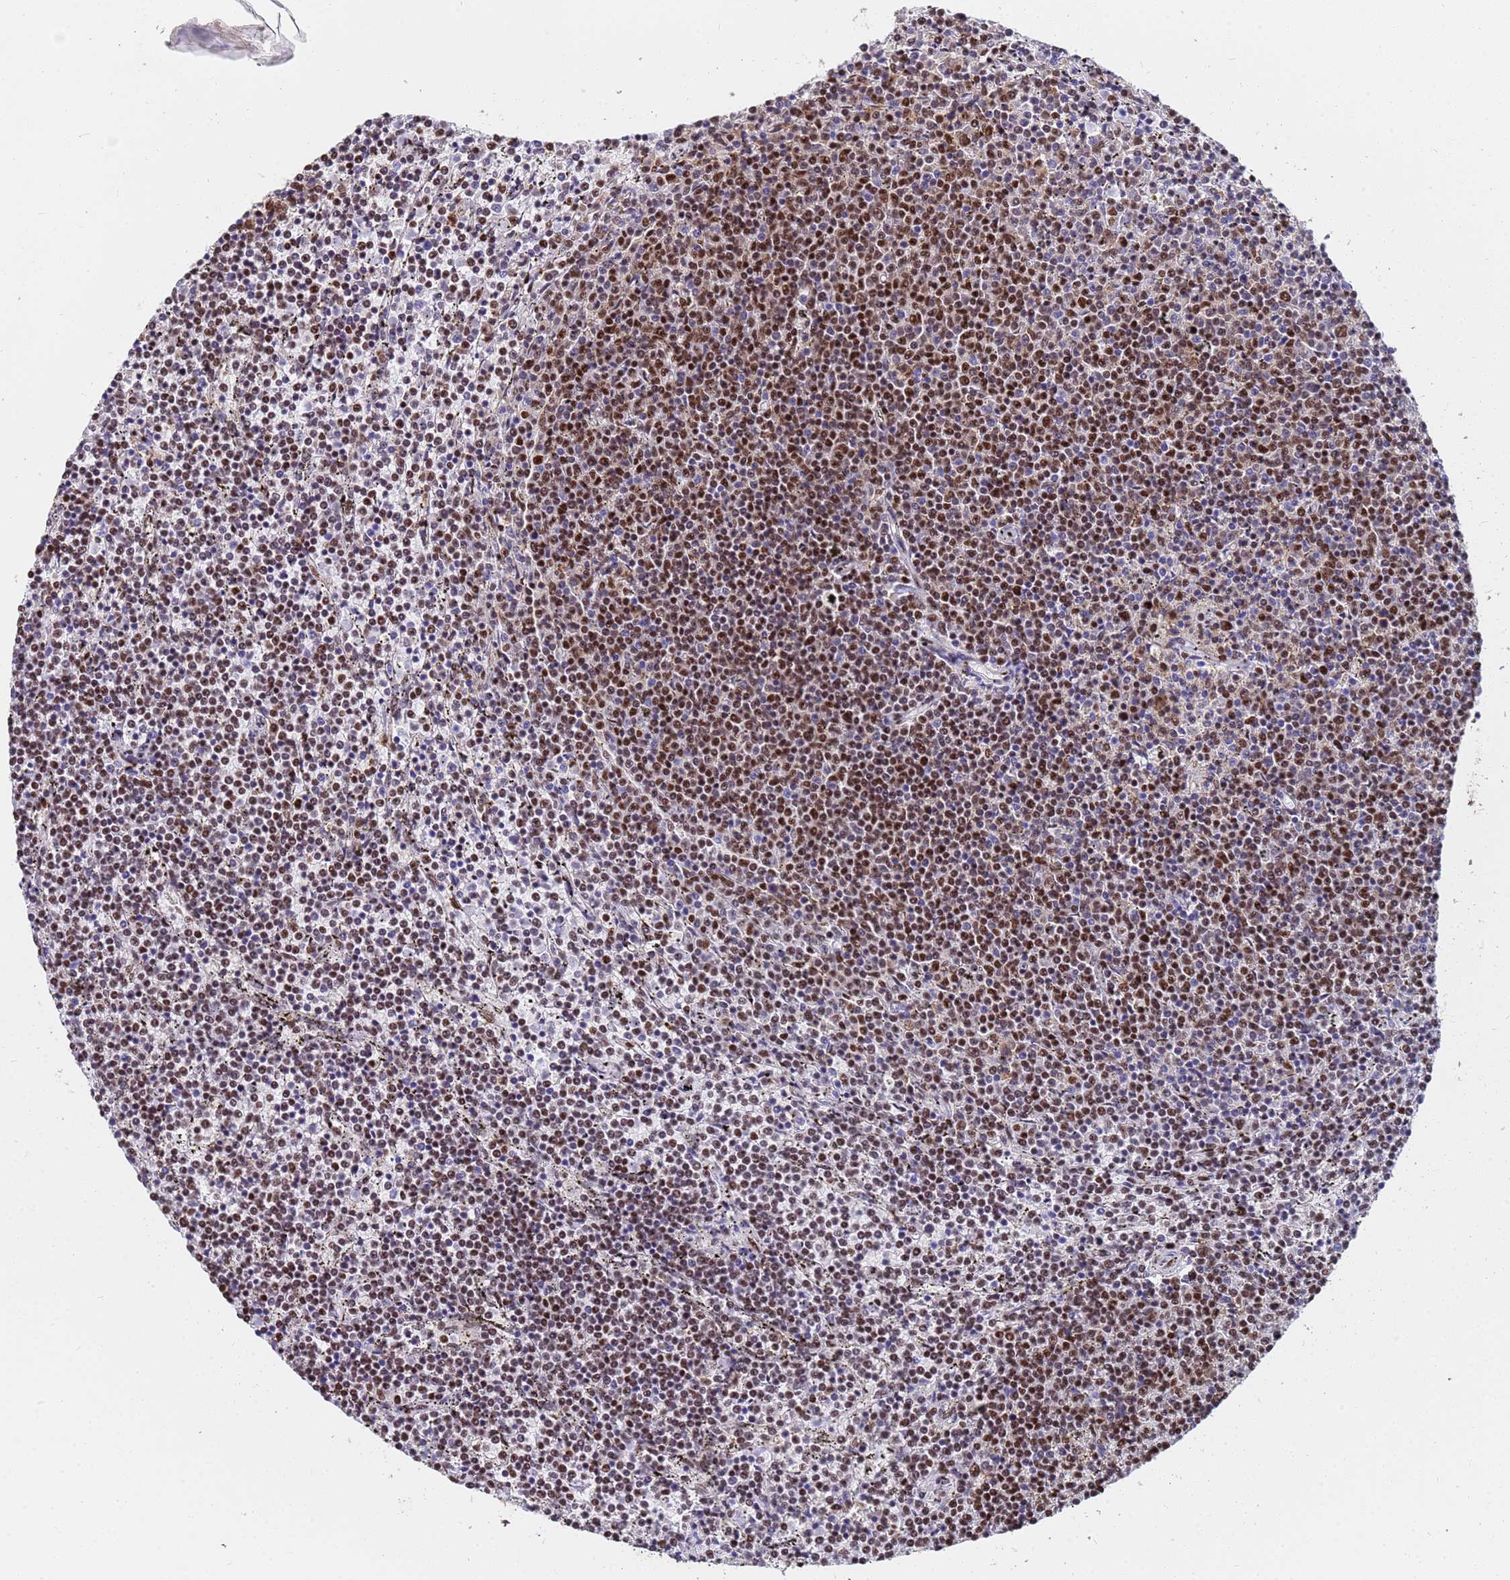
{"staining": {"intensity": "moderate", "quantity": "25%-75%", "location": "nuclear"}, "tissue": "lymphoma", "cell_type": "Tumor cells", "image_type": "cancer", "snomed": [{"axis": "morphology", "description": "Malignant lymphoma, non-Hodgkin's type, Low grade"}, {"axis": "topography", "description": "Spleen"}], "caption": "A micrograph of low-grade malignant lymphoma, non-Hodgkin's type stained for a protein reveals moderate nuclear brown staining in tumor cells. (IHC, brightfield microscopy, high magnification).", "gene": "SF3B2", "patient": {"sex": "female", "age": 50}}